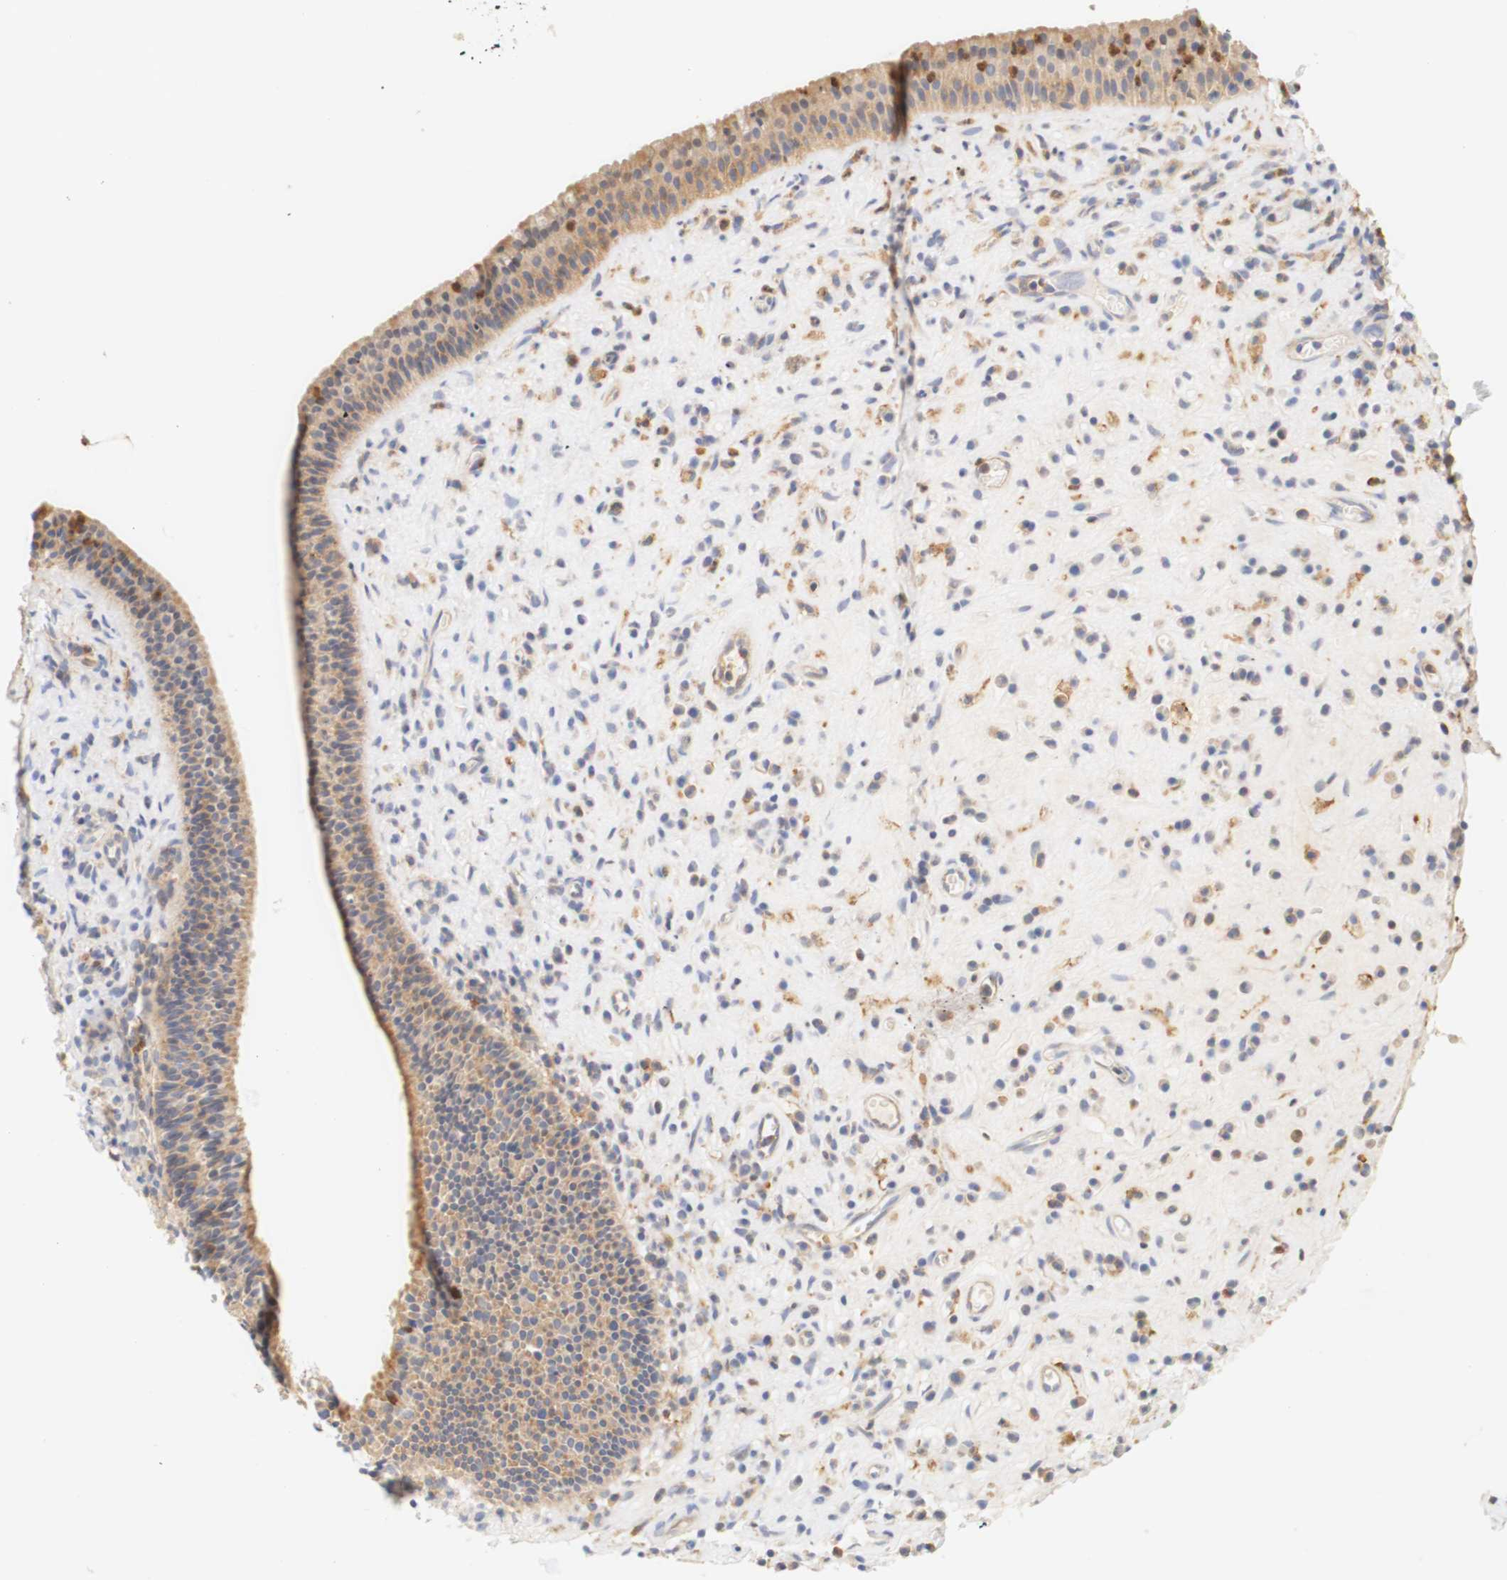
{"staining": {"intensity": "weak", "quantity": ">75%", "location": "cytoplasmic/membranous"}, "tissue": "nasopharynx", "cell_type": "Respiratory epithelial cells", "image_type": "normal", "snomed": [{"axis": "morphology", "description": "Normal tissue, NOS"}, {"axis": "topography", "description": "Nasopharynx"}], "caption": "Immunohistochemical staining of normal nasopharynx exhibits low levels of weak cytoplasmic/membranous expression in about >75% of respiratory epithelial cells.", "gene": "PCDH7", "patient": {"sex": "female", "age": 51}}